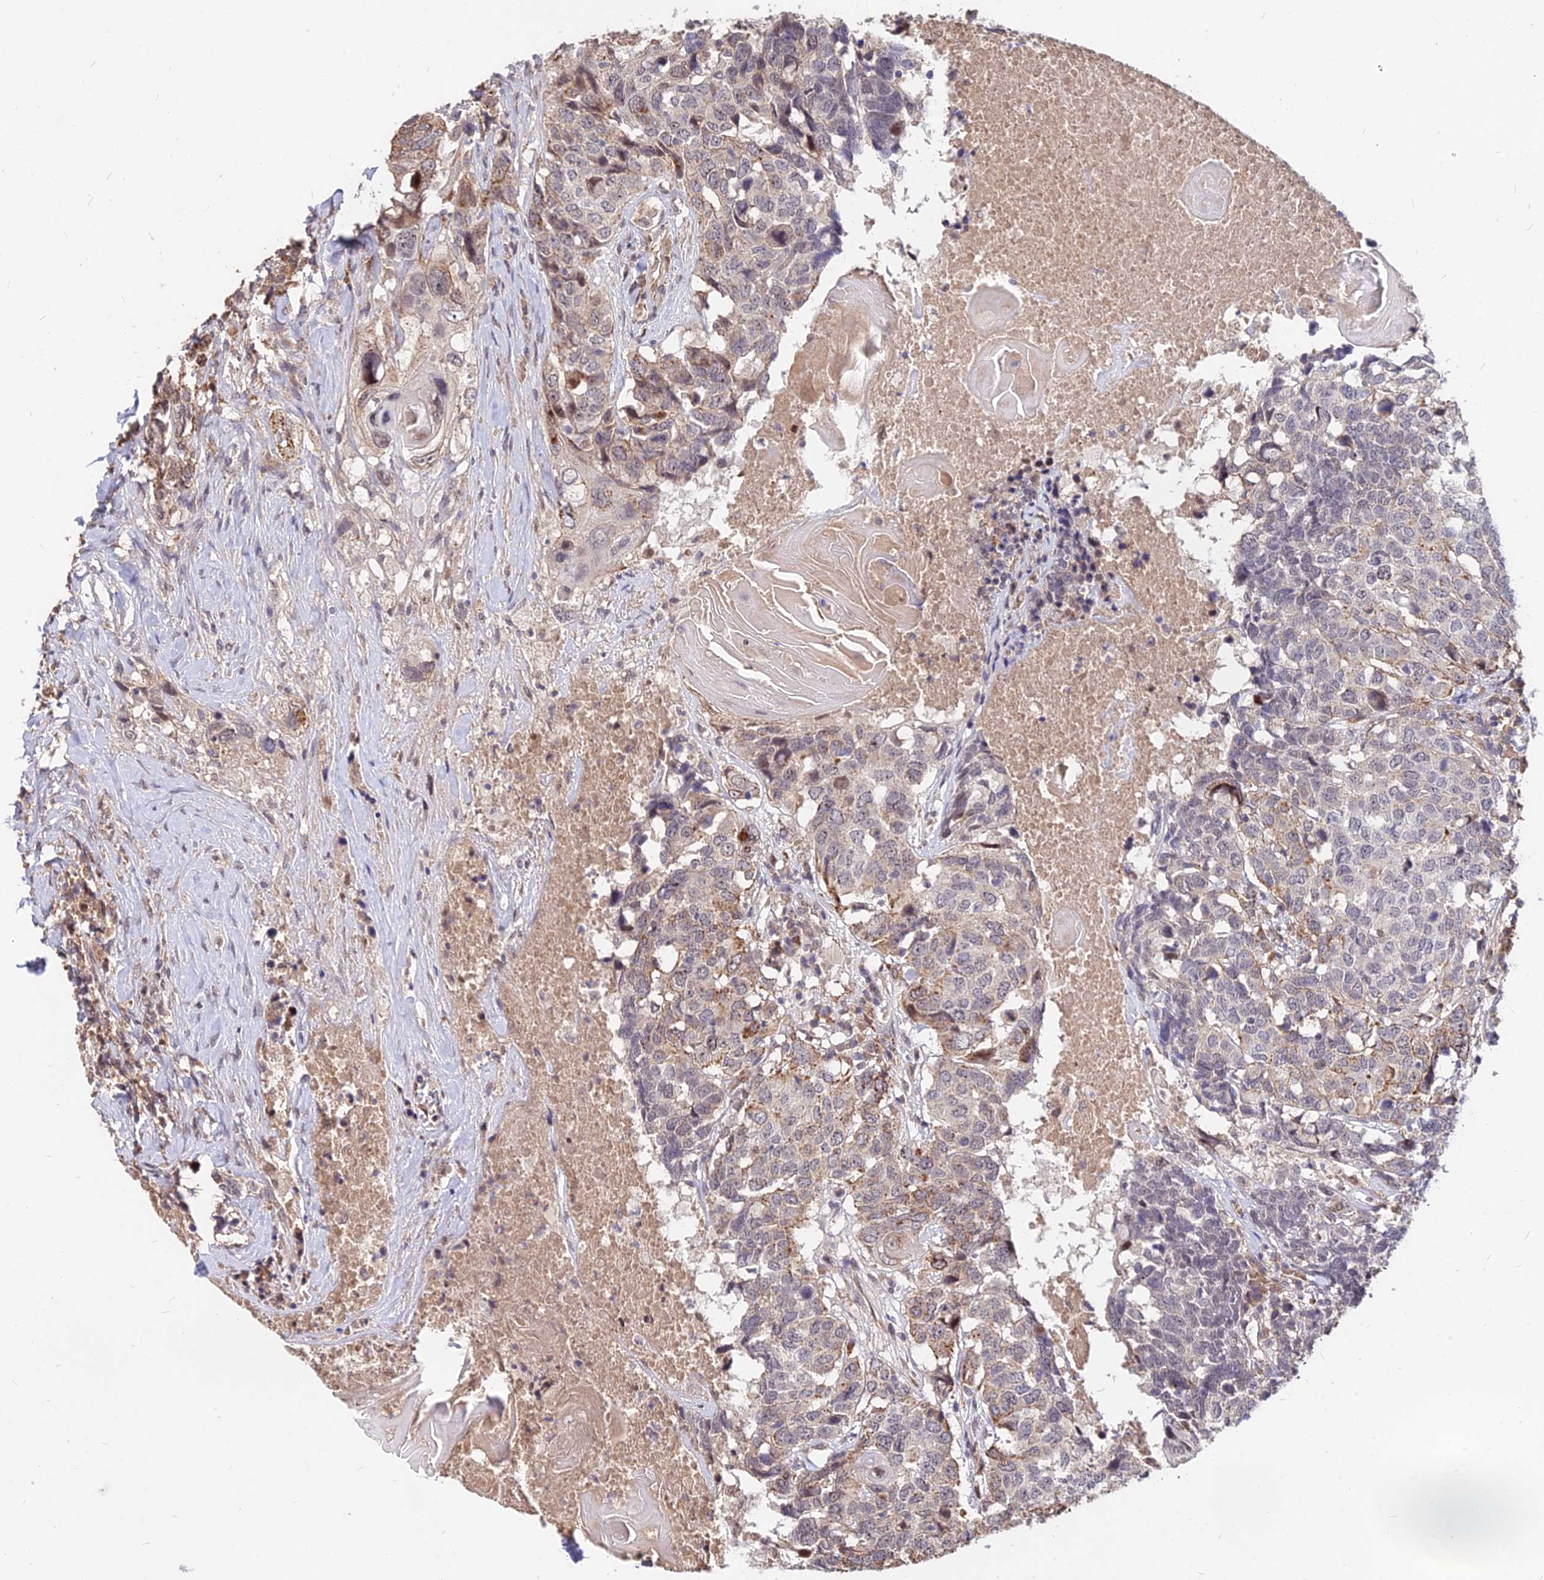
{"staining": {"intensity": "weak", "quantity": "<25%", "location": "cytoplasmic/membranous"}, "tissue": "head and neck cancer", "cell_type": "Tumor cells", "image_type": "cancer", "snomed": [{"axis": "morphology", "description": "Squamous cell carcinoma, NOS"}, {"axis": "topography", "description": "Head-Neck"}], "caption": "Photomicrograph shows no significant protein positivity in tumor cells of head and neck cancer.", "gene": "C11orf68", "patient": {"sex": "male", "age": 66}}